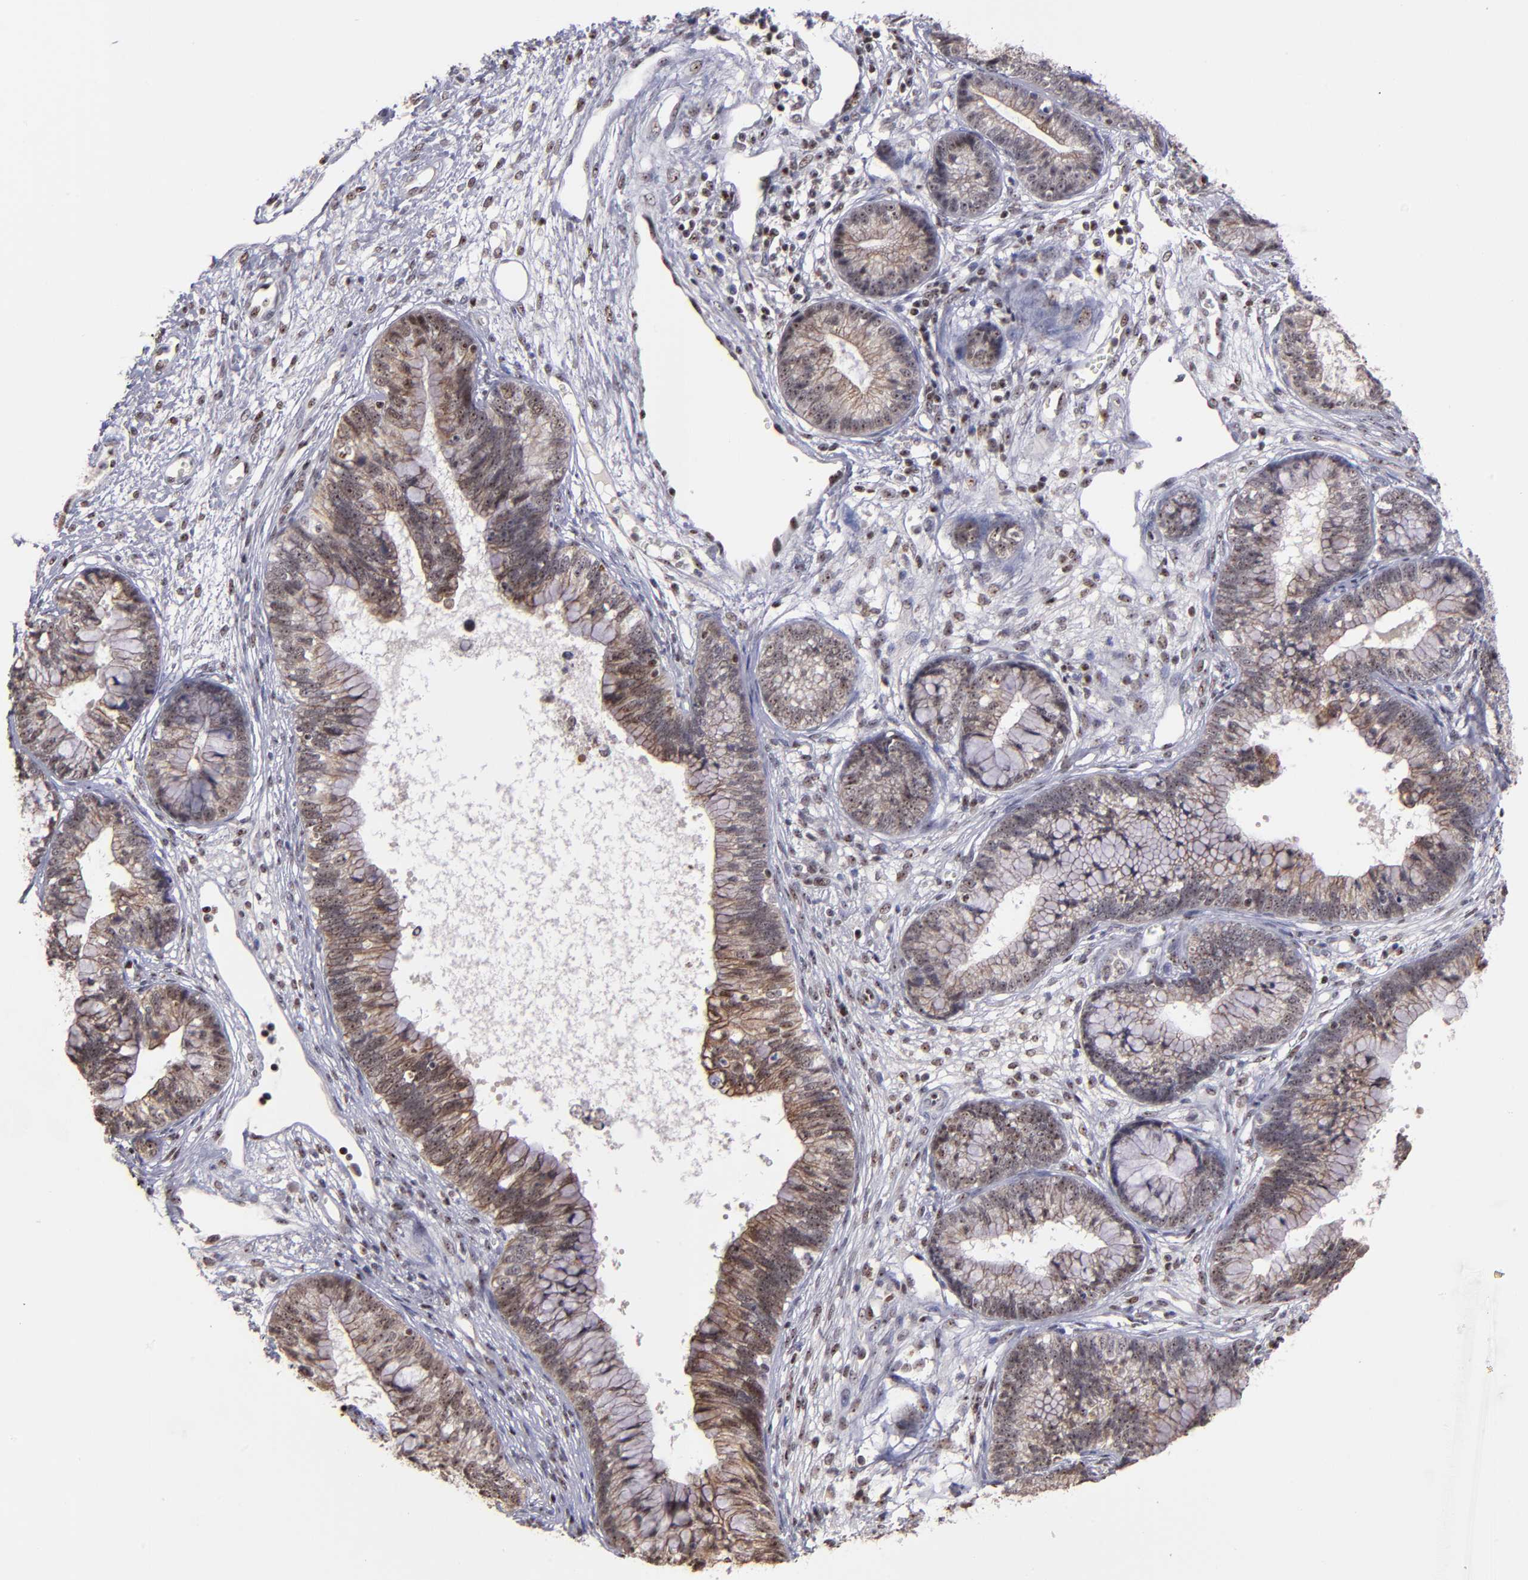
{"staining": {"intensity": "moderate", "quantity": ">75%", "location": "cytoplasmic/membranous,nuclear"}, "tissue": "cervical cancer", "cell_type": "Tumor cells", "image_type": "cancer", "snomed": [{"axis": "morphology", "description": "Adenocarcinoma, NOS"}, {"axis": "topography", "description": "Cervix"}], "caption": "The immunohistochemical stain shows moderate cytoplasmic/membranous and nuclear positivity in tumor cells of adenocarcinoma (cervical) tissue. (brown staining indicates protein expression, while blue staining denotes nuclei).", "gene": "DDX24", "patient": {"sex": "female", "age": 44}}